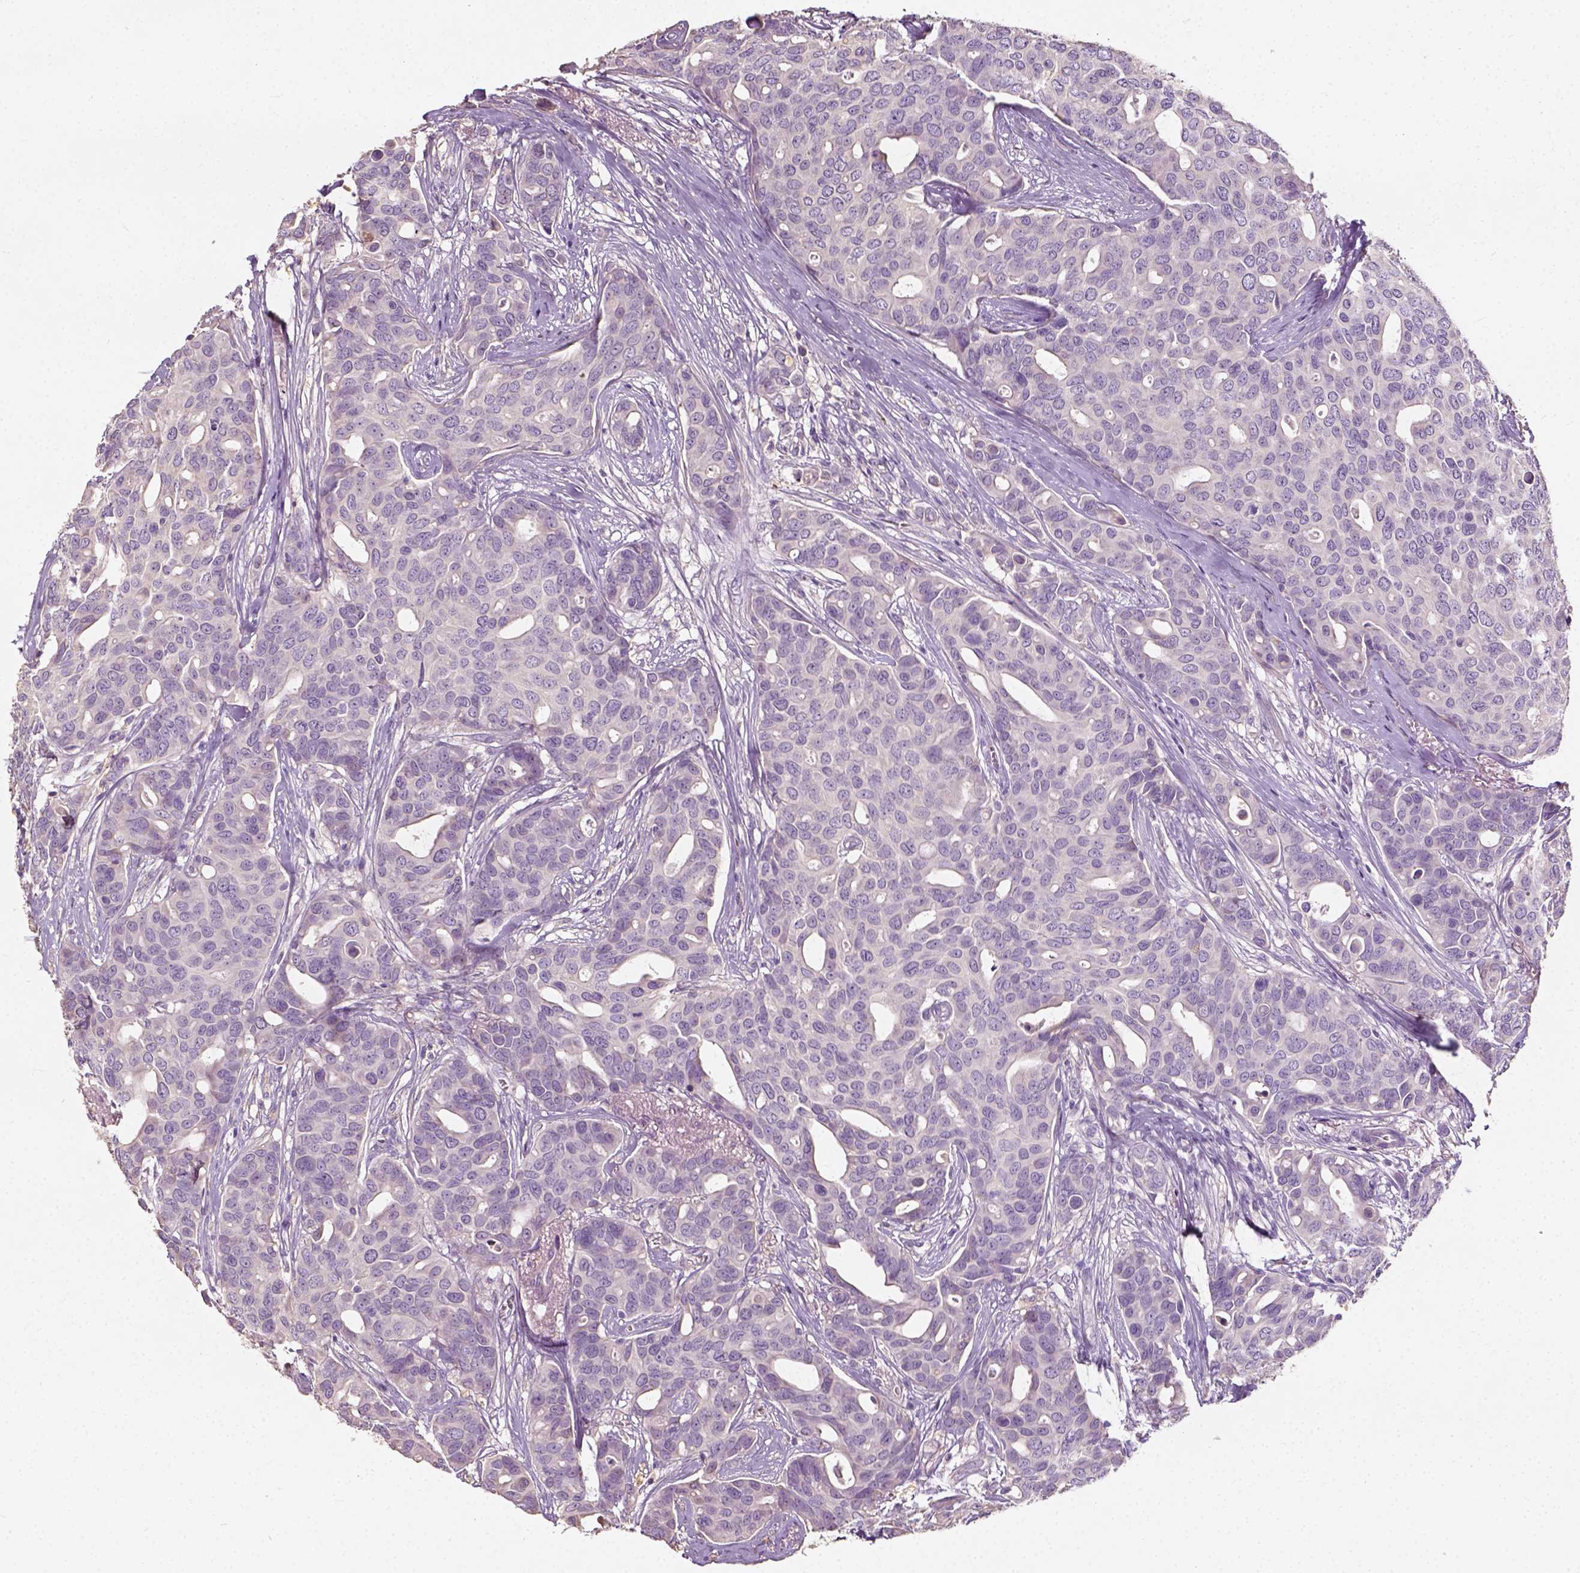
{"staining": {"intensity": "negative", "quantity": "none", "location": "none"}, "tissue": "breast cancer", "cell_type": "Tumor cells", "image_type": "cancer", "snomed": [{"axis": "morphology", "description": "Duct carcinoma"}, {"axis": "topography", "description": "Breast"}], "caption": "High power microscopy image of an immunohistochemistry micrograph of breast cancer, revealing no significant expression in tumor cells. Brightfield microscopy of immunohistochemistry (IHC) stained with DAB (brown) and hematoxylin (blue), captured at high magnification.", "gene": "DHCR24", "patient": {"sex": "female", "age": 54}}